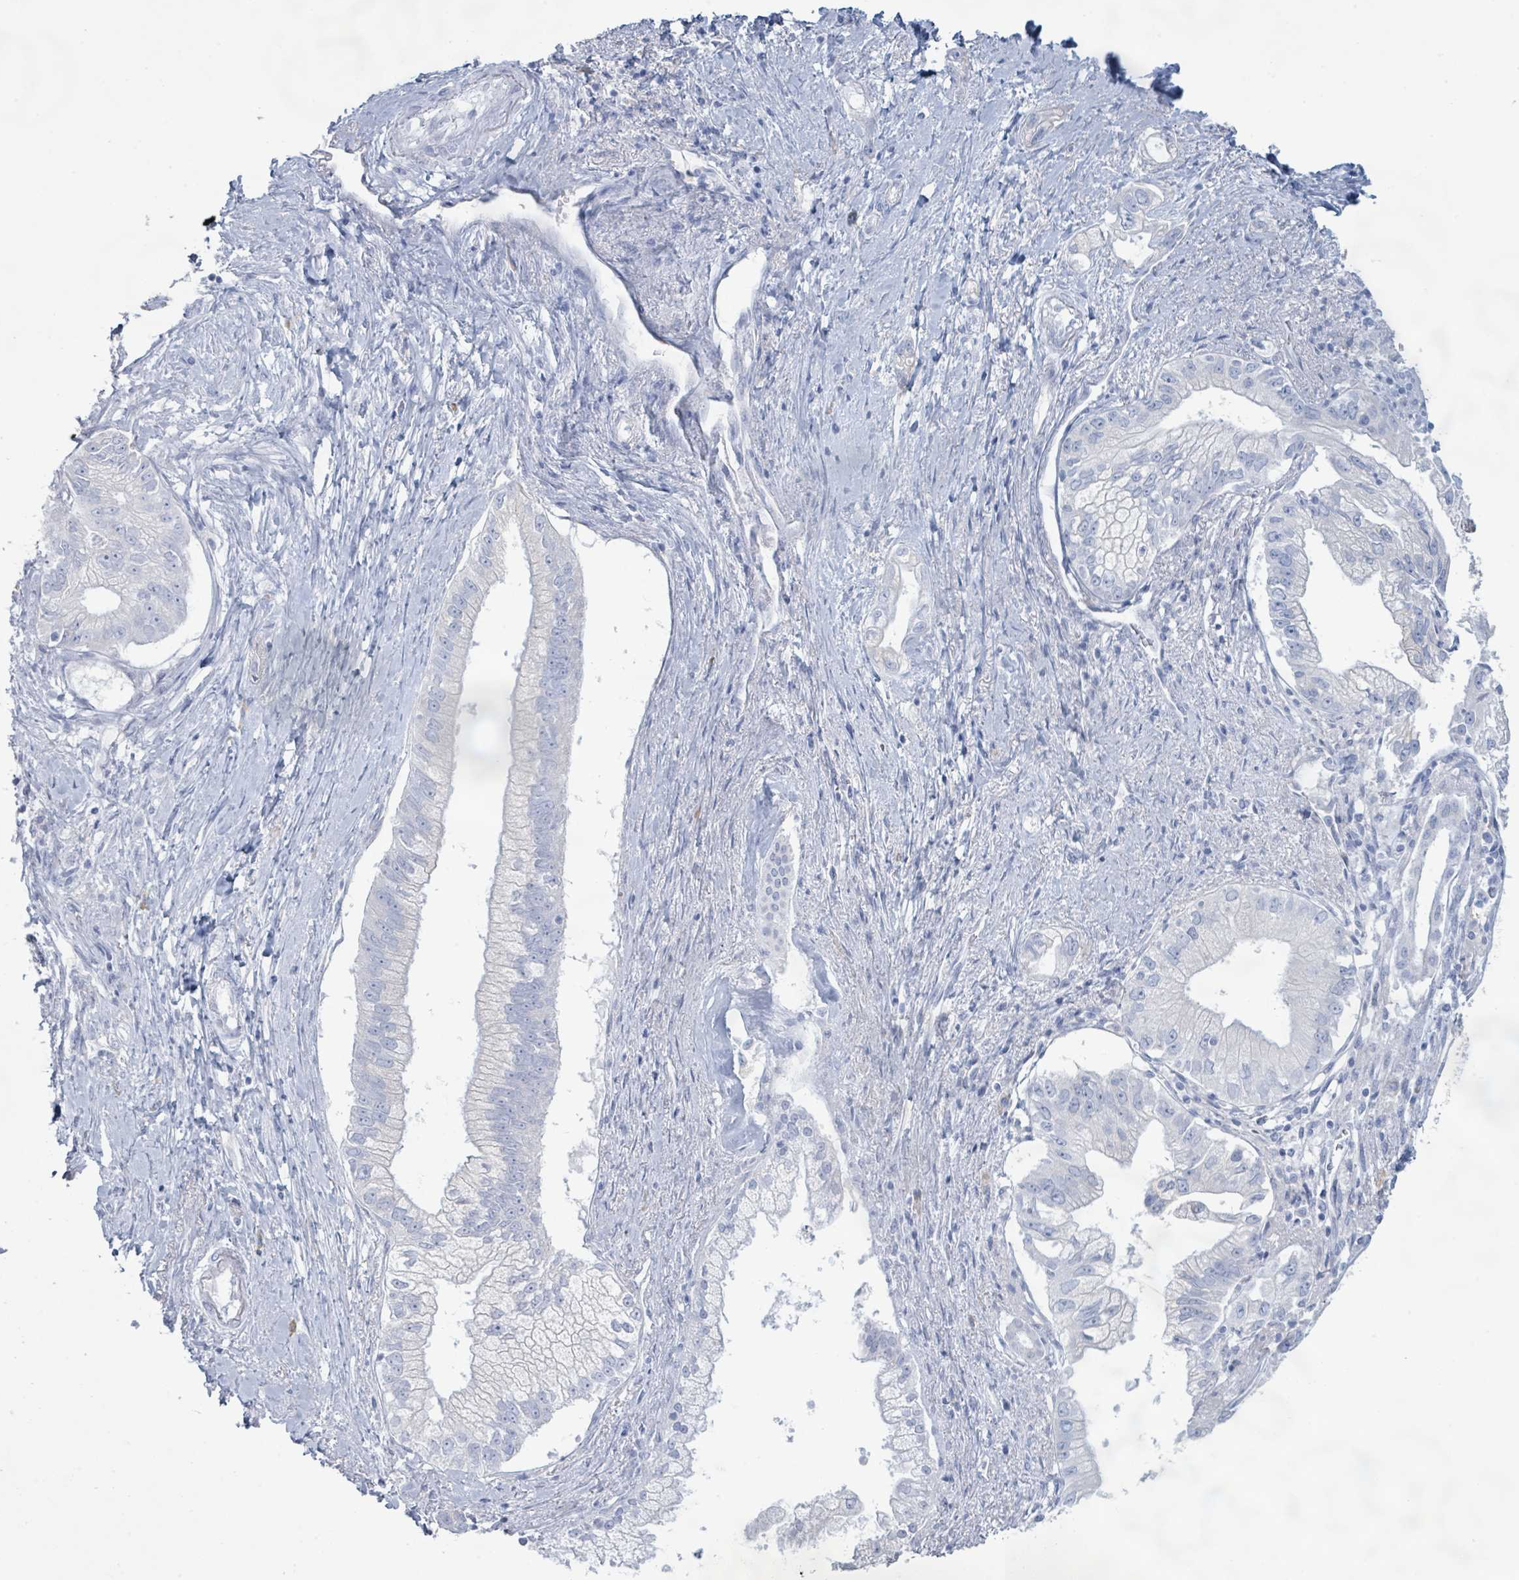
{"staining": {"intensity": "negative", "quantity": "none", "location": "none"}, "tissue": "pancreatic cancer", "cell_type": "Tumor cells", "image_type": "cancer", "snomed": [{"axis": "morphology", "description": "Adenocarcinoma, NOS"}, {"axis": "topography", "description": "Pancreas"}], "caption": "DAB (3,3'-diaminobenzidine) immunohistochemical staining of pancreatic cancer (adenocarcinoma) shows no significant expression in tumor cells.", "gene": "PGA3", "patient": {"sex": "male", "age": 70}}